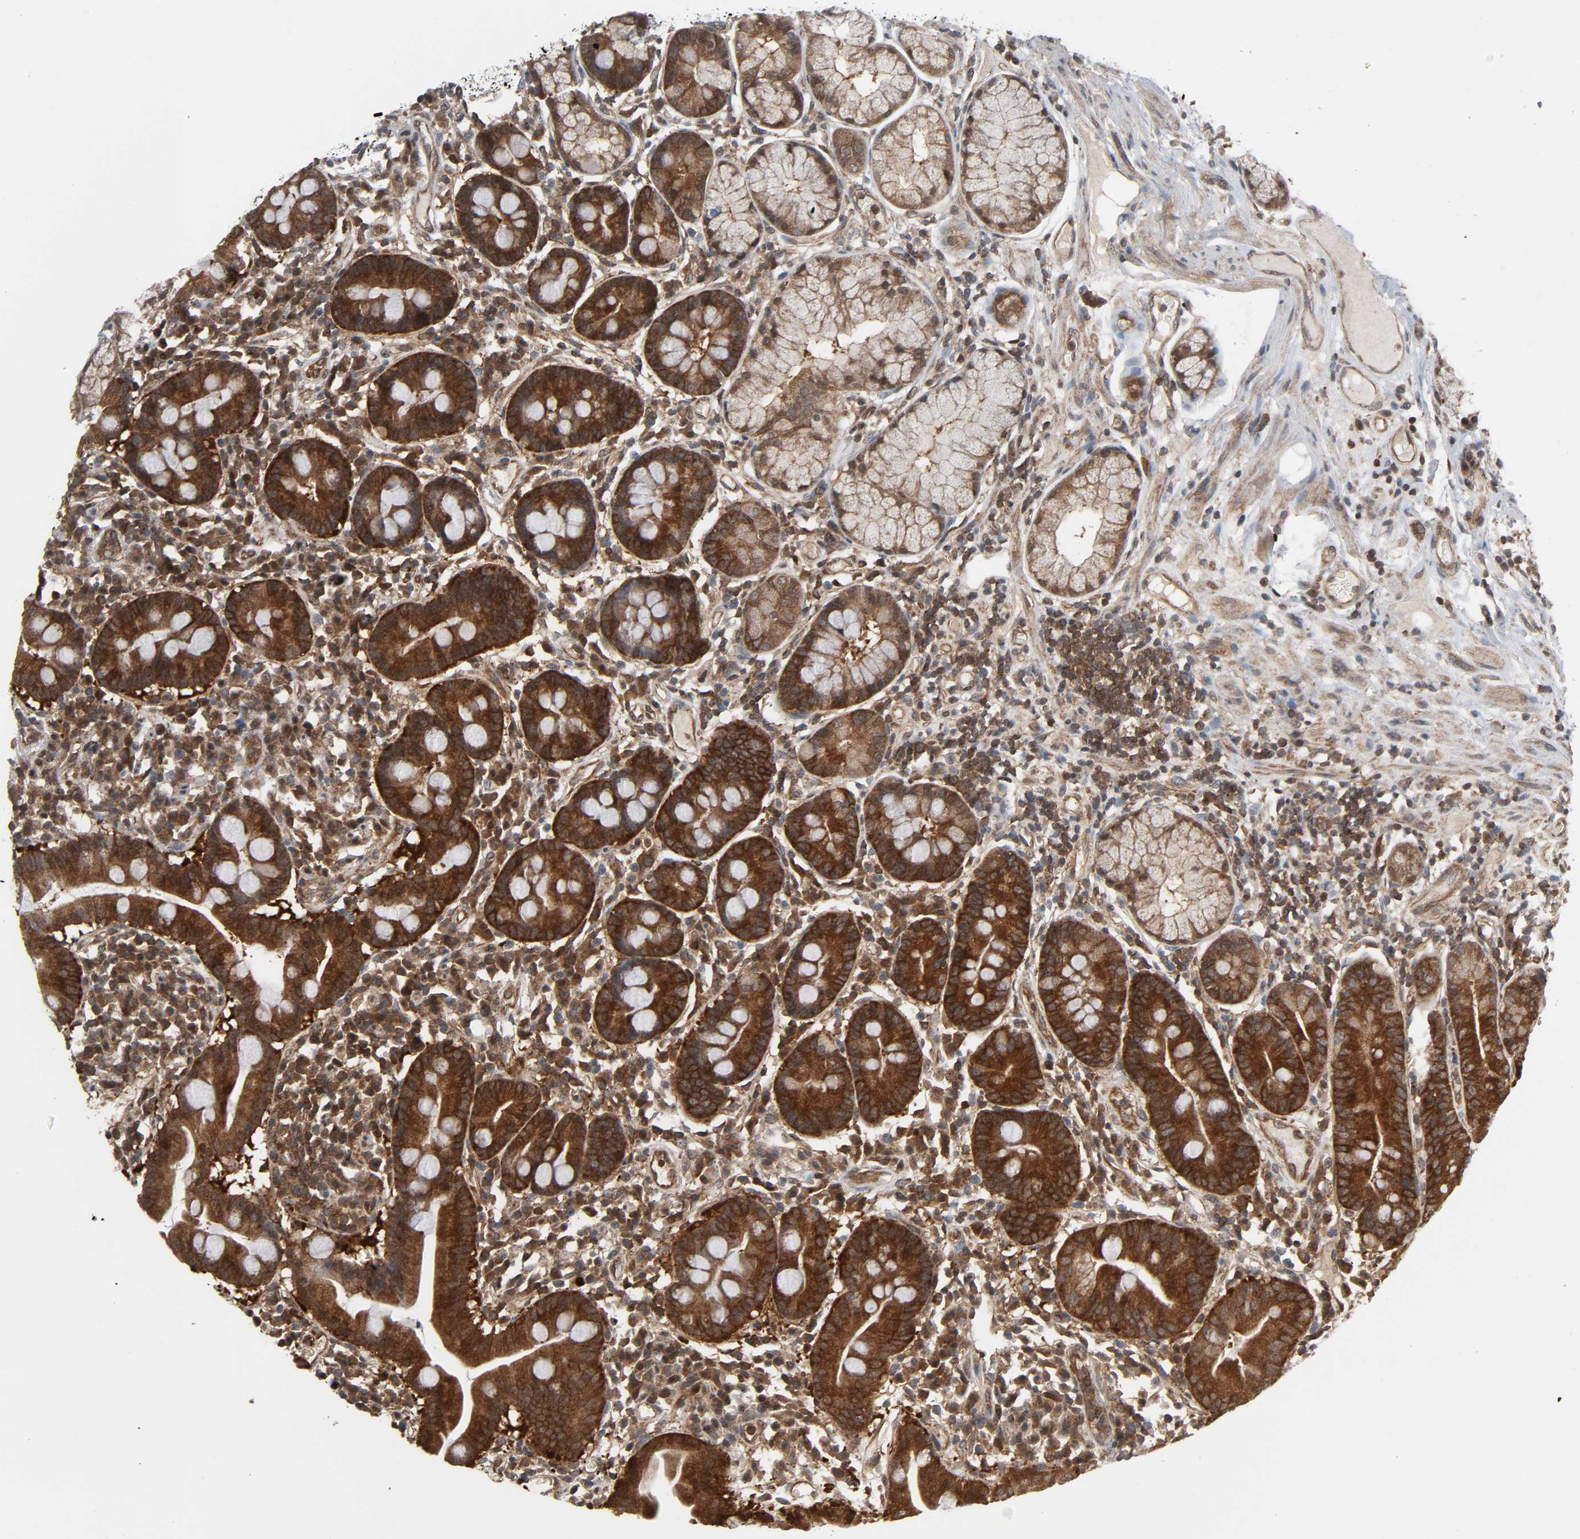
{"staining": {"intensity": "strong", "quantity": ">75%", "location": "cytoplasmic/membranous"}, "tissue": "duodenum", "cell_type": "Glandular cells", "image_type": "normal", "snomed": [{"axis": "morphology", "description": "Normal tissue, NOS"}, {"axis": "topography", "description": "Duodenum"}], "caption": "Immunohistochemical staining of normal human duodenum displays high levels of strong cytoplasmic/membranous positivity in approximately >75% of glandular cells.", "gene": "GSK3A", "patient": {"sex": "male", "age": 50}}